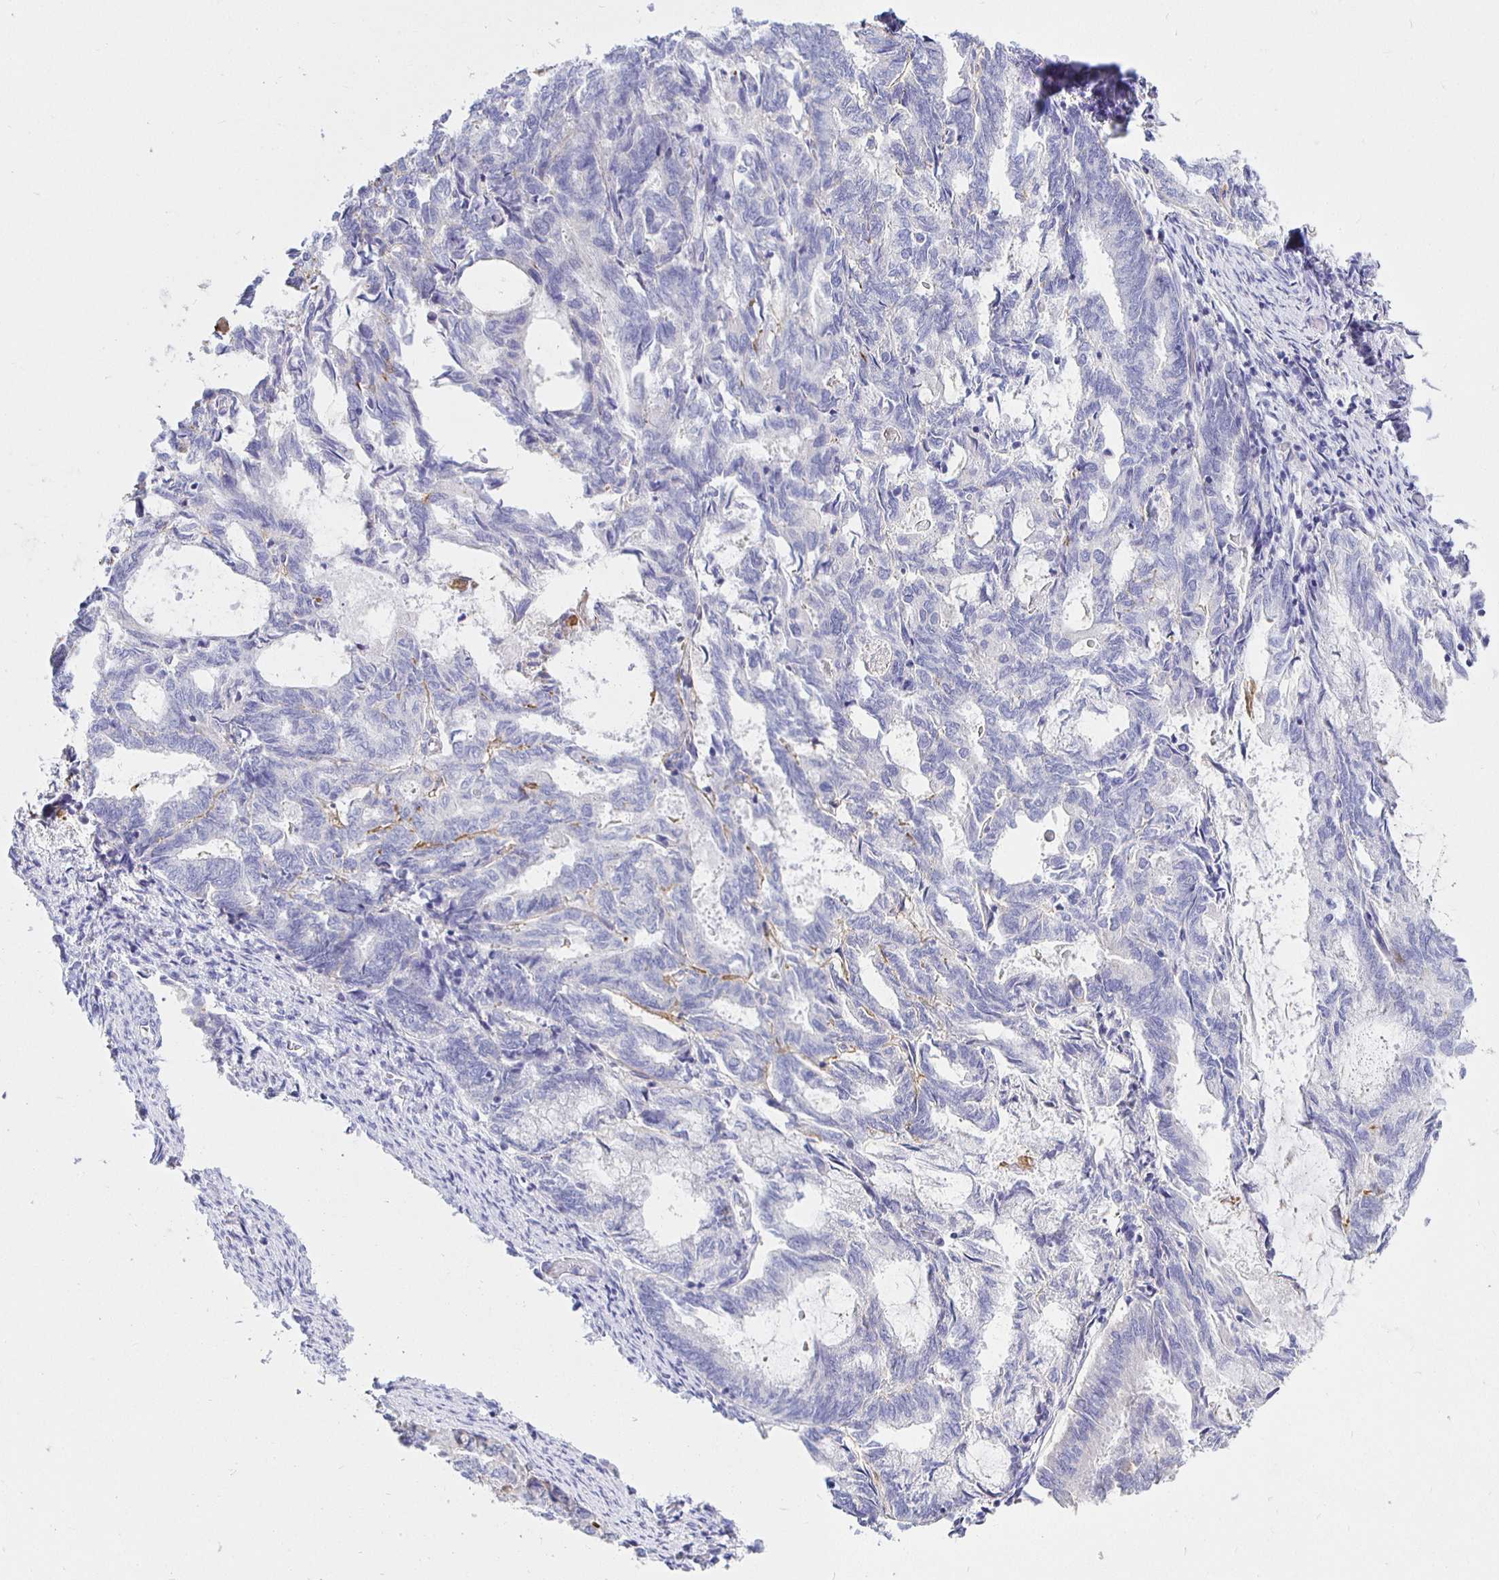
{"staining": {"intensity": "negative", "quantity": "none", "location": "none"}, "tissue": "endometrial cancer", "cell_type": "Tumor cells", "image_type": "cancer", "snomed": [{"axis": "morphology", "description": "Adenocarcinoma, NOS"}, {"axis": "topography", "description": "Endometrium"}], "caption": "Endometrial cancer was stained to show a protein in brown. There is no significant expression in tumor cells. Nuclei are stained in blue.", "gene": "UMOD", "patient": {"sex": "female", "age": 80}}